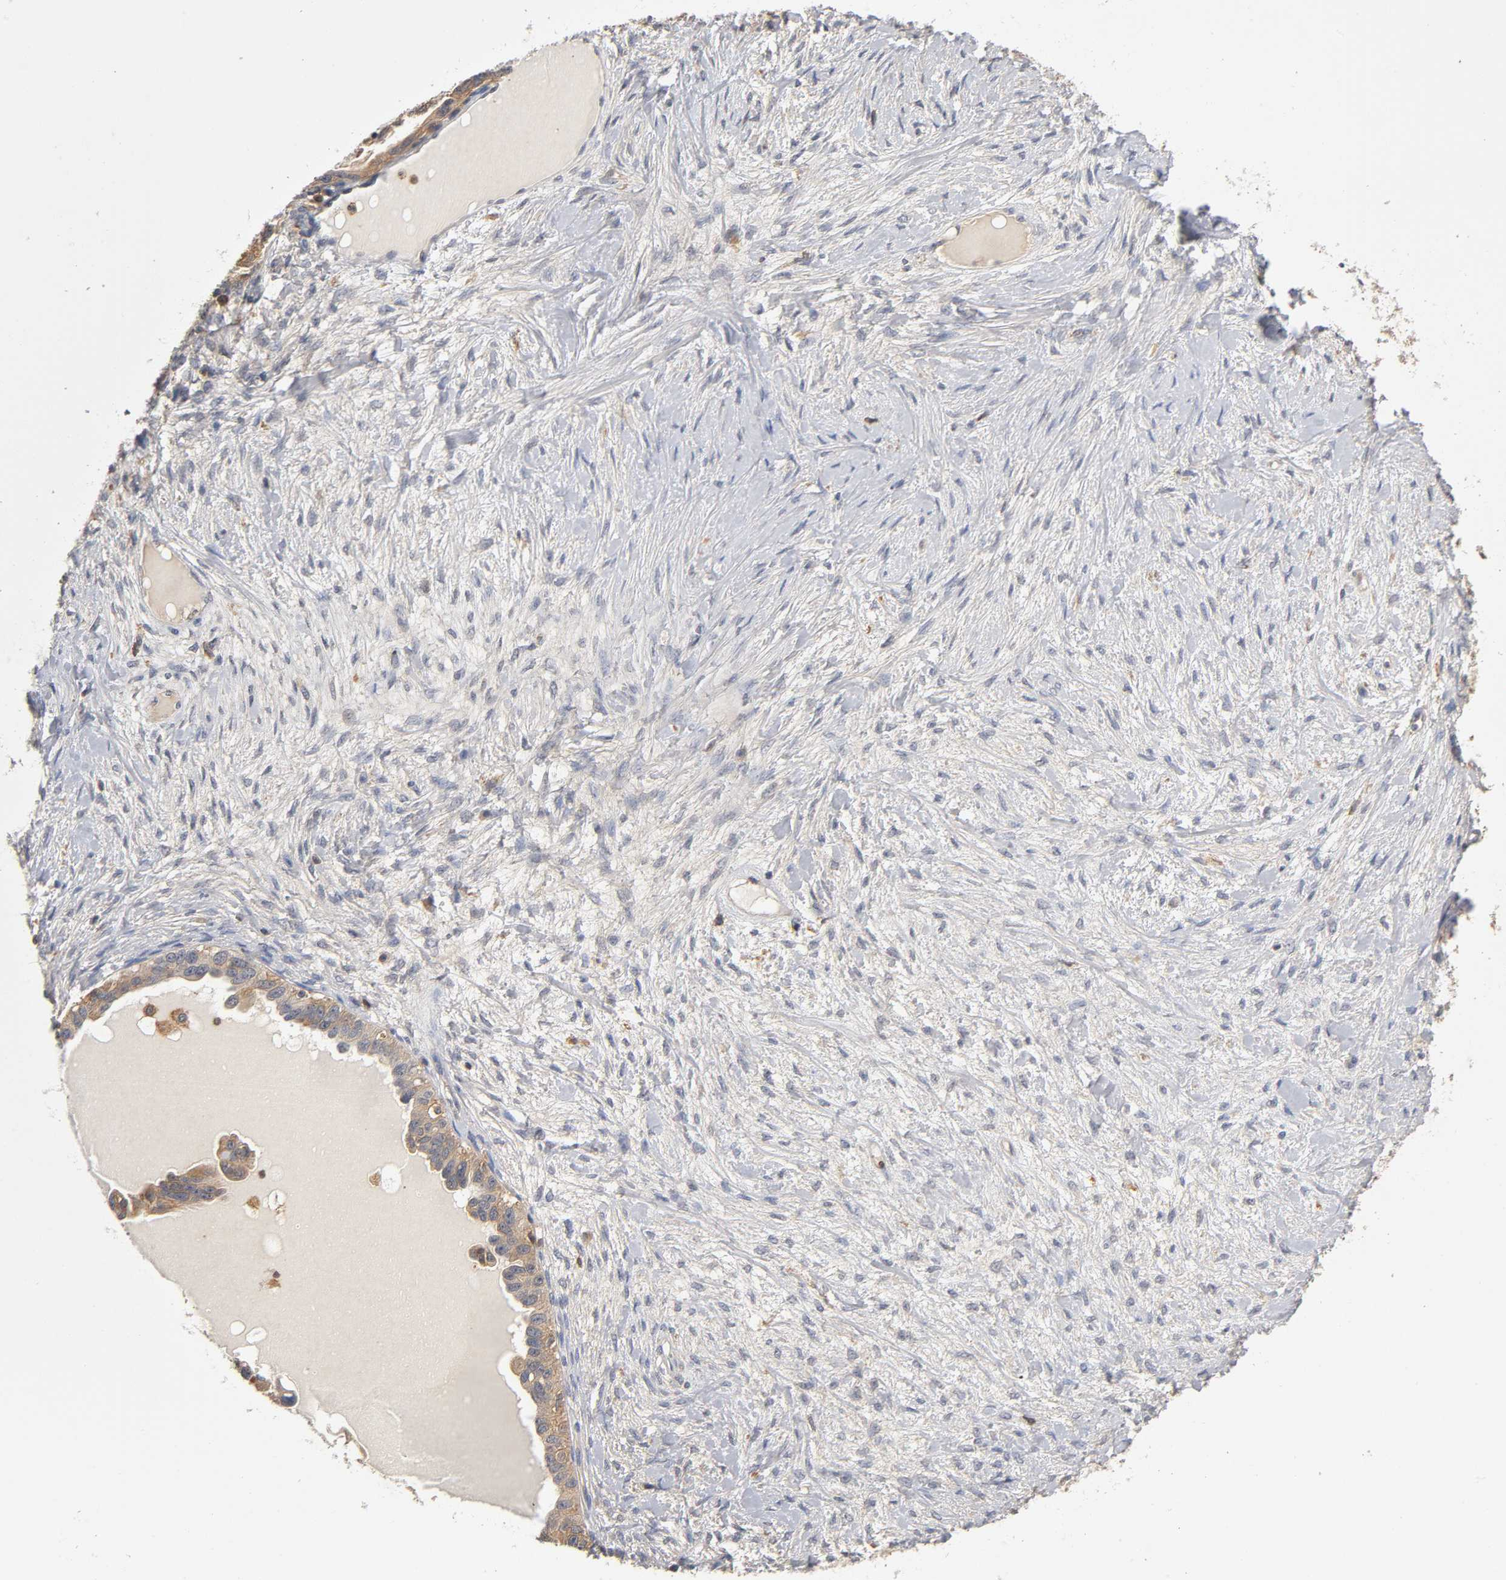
{"staining": {"intensity": "strong", "quantity": ">75%", "location": "cytoplasmic/membranous"}, "tissue": "ovarian cancer", "cell_type": "Tumor cells", "image_type": "cancer", "snomed": [{"axis": "morphology", "description": "Cystadenocarcinoma, serous, NOS"}, {"axis": "topography", "description": "Ovary"}], "caption": "Protein analysis of serous cystadenocarcinoma (ovarian) tissue demonstrates strong cytoplasmic/membranous staining in approximately >75% of tumor cells.", "gene": "ACTR2", "patient": {"sex": "female", "age": 82}}